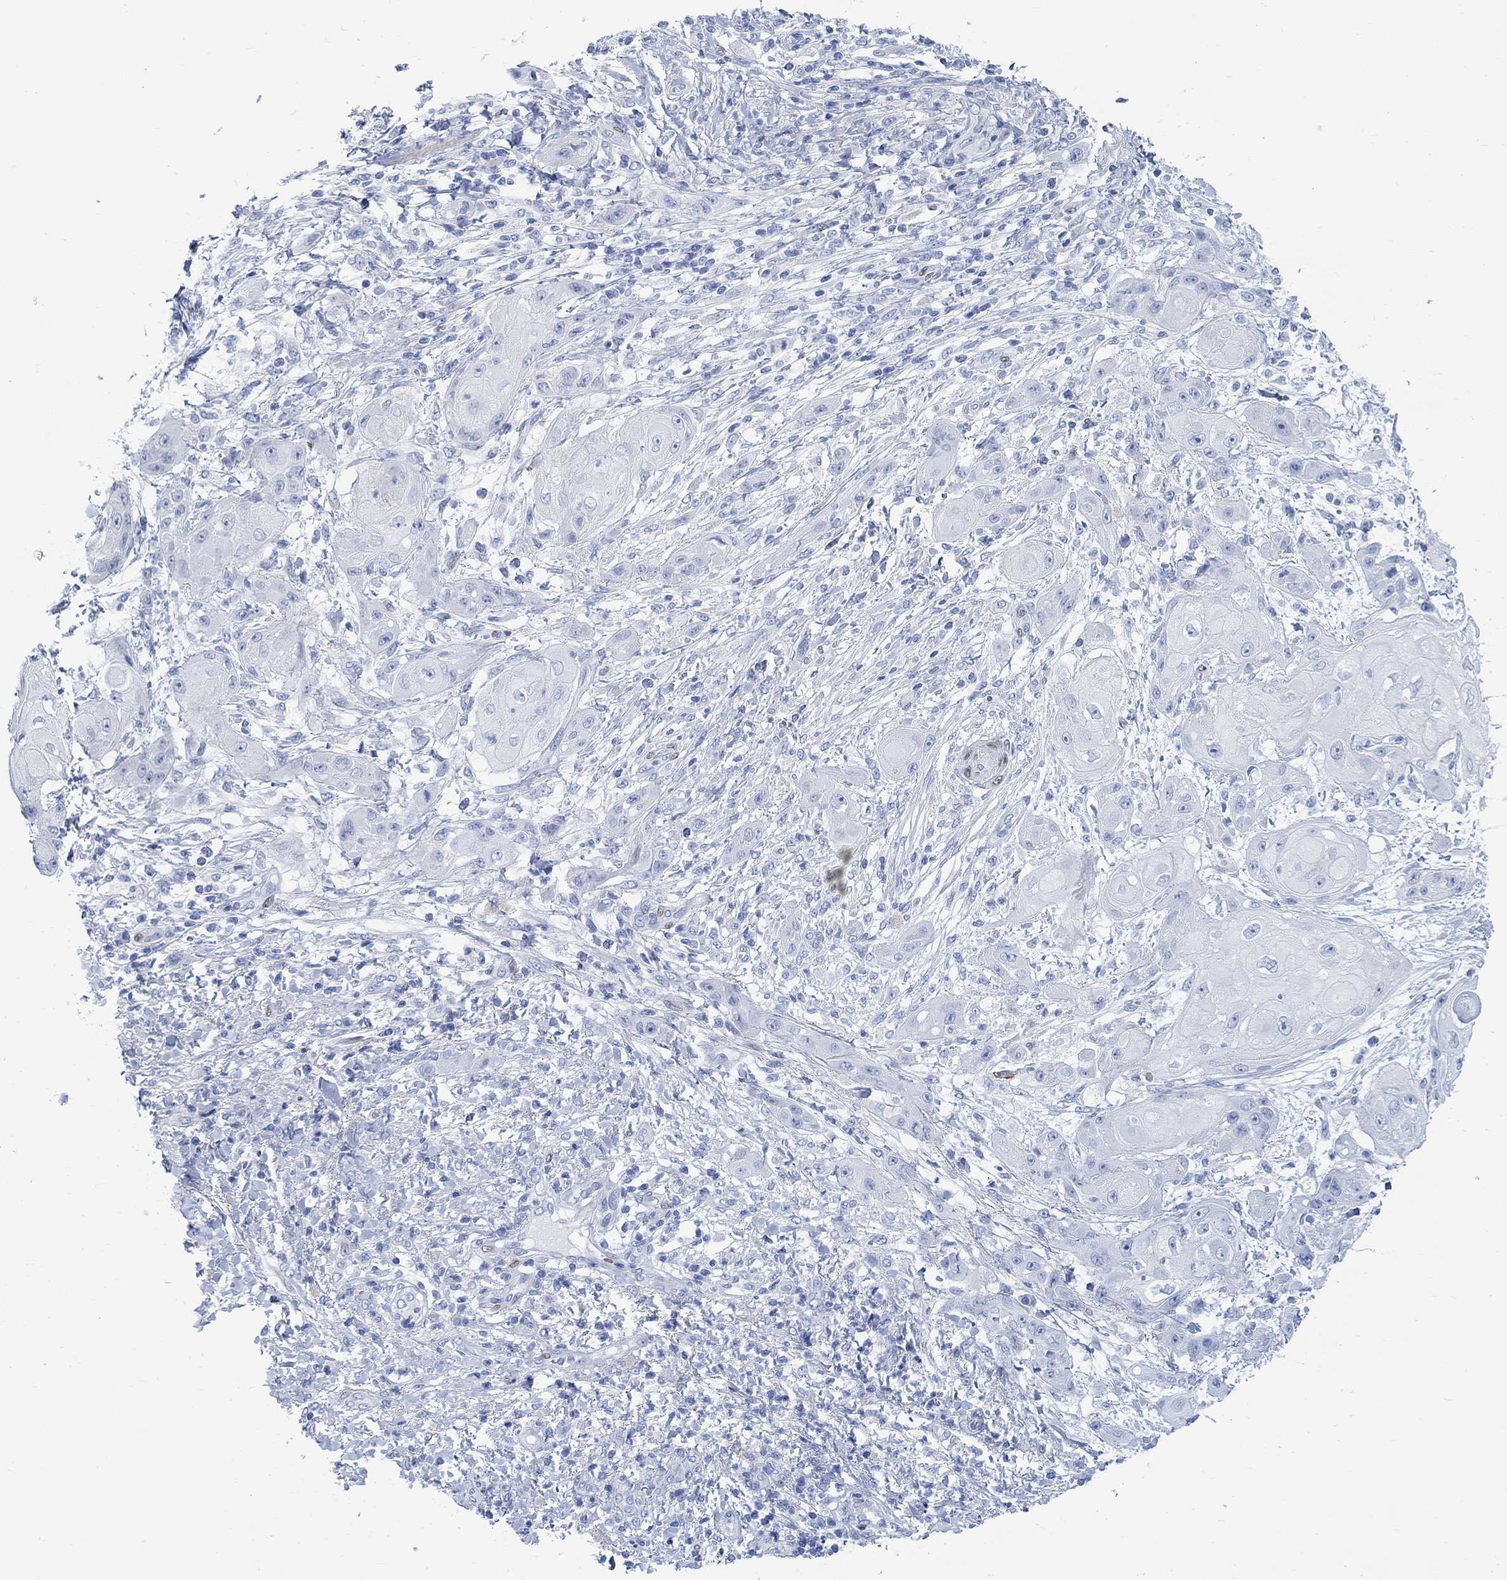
{"staining": {"intensity": "negative", "quantity": "none", "location": "none"}, "tissue": "skin cancer", "cell_type": "Tumor cells", "image_type": "cancer", "snomed": [{"axis": "morphology", "description": "Squamous cell carcinoma, NOS"}, {"axis": "topography", "description": "Skin"}], "caption": "A high-resolution photomicrograph shows immunohistochemistry staining of skin cancer (squamous cell carcinoma), which reveals no significant staining in tumor cells.", "gene": "RBM20", "patient": {"sex": "male", "age": 62}}